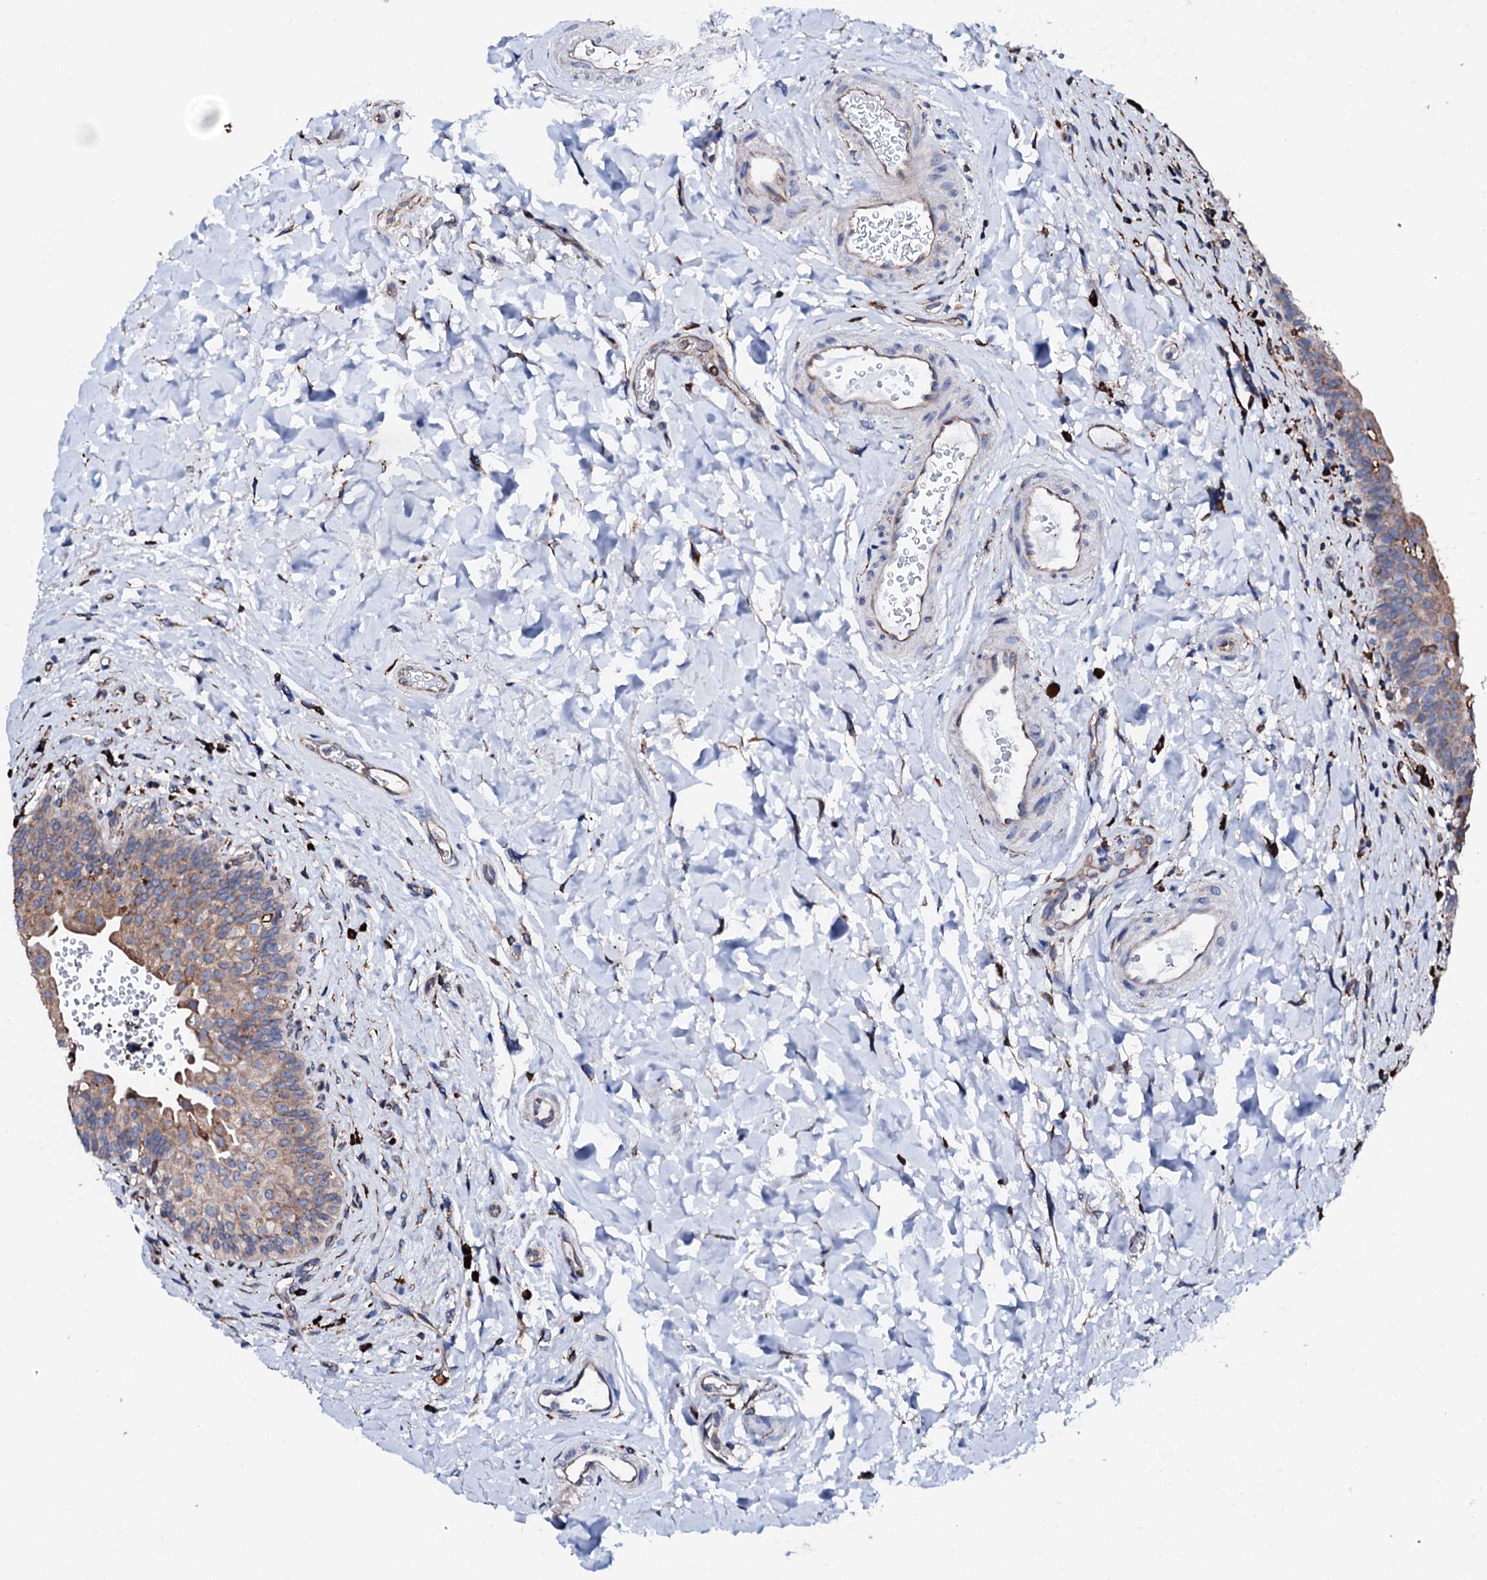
{"staining": {"intensity": "moderate", "quantity": "25%-75%", "location": "cytoplasmic/membranous"}, "tissue": "urinary bladder", "cell_type": "Urothelial cells", "image_type": "normal", "snomed": [{"axis": "morphology", "description": "Normal tissue, NOS"}, {"axis": "topography", "description": "Urinary bladder"}], "caption": "Urinary bladder stained for a protein (brown) displays moderate cytoplasmic/membranous positive positivity in about 25%-75% of urothelial cells.", "gene": "AMDHD1", "patient": {"sex": "male", "age": 83}}